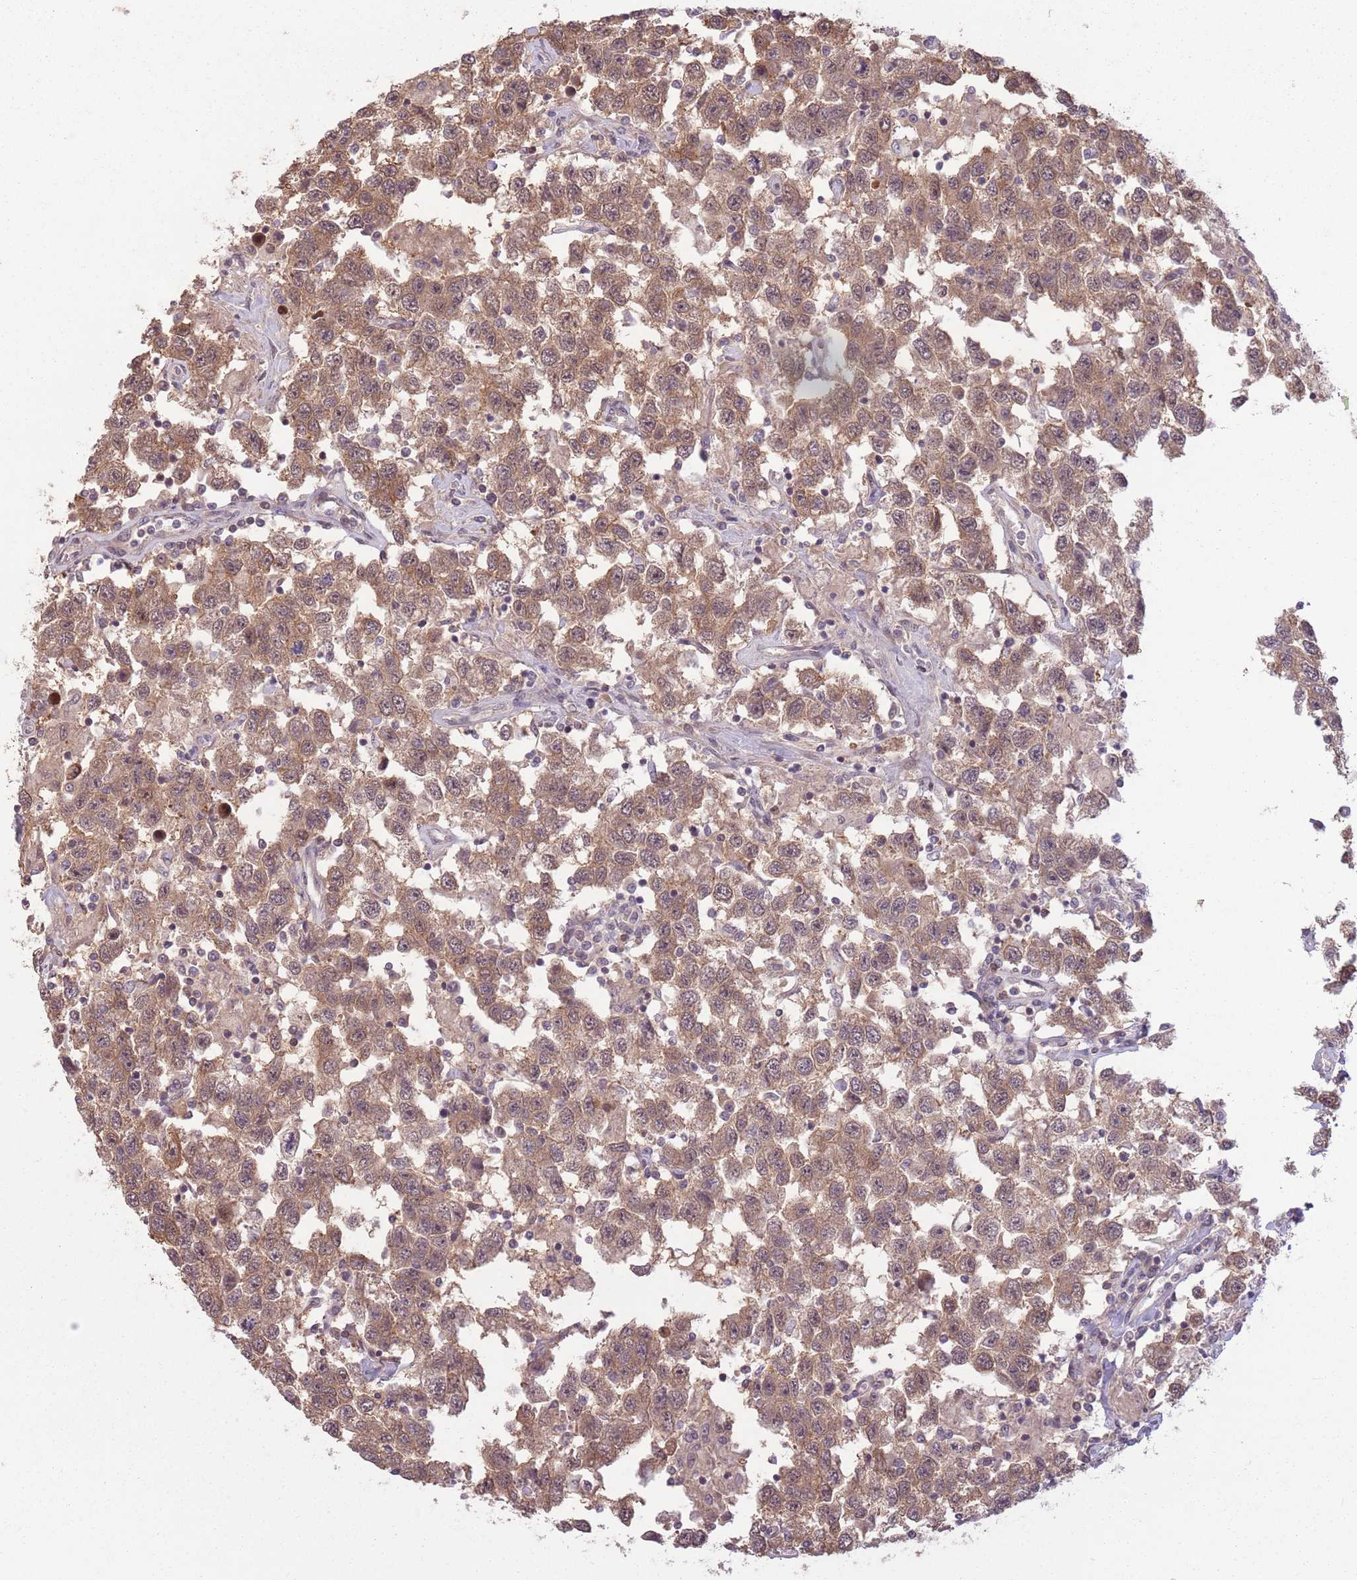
{"staining": {"intensity": "moderate", "quantity": ">75%", "location": "cytoplasmic/membranous,nuclear"}, "tissue": "testis cancer", "cell_type": "Tumor cells", "image_type": "cancer", "snomed": [{"axis": "morphology", "description": "Seminoma, NOS"}, {"axis": "topography", "description": "Testis"}], "caption": "This micrograph exhibits immunohistochemistry (IHC) staining of human testis cancer, with medium moderate cytoplasmic/membranous and nuclear expression in about >75% of tumor cells.", "gene": "CCDC154", "patient": {"sex": "male", "age": 41}}